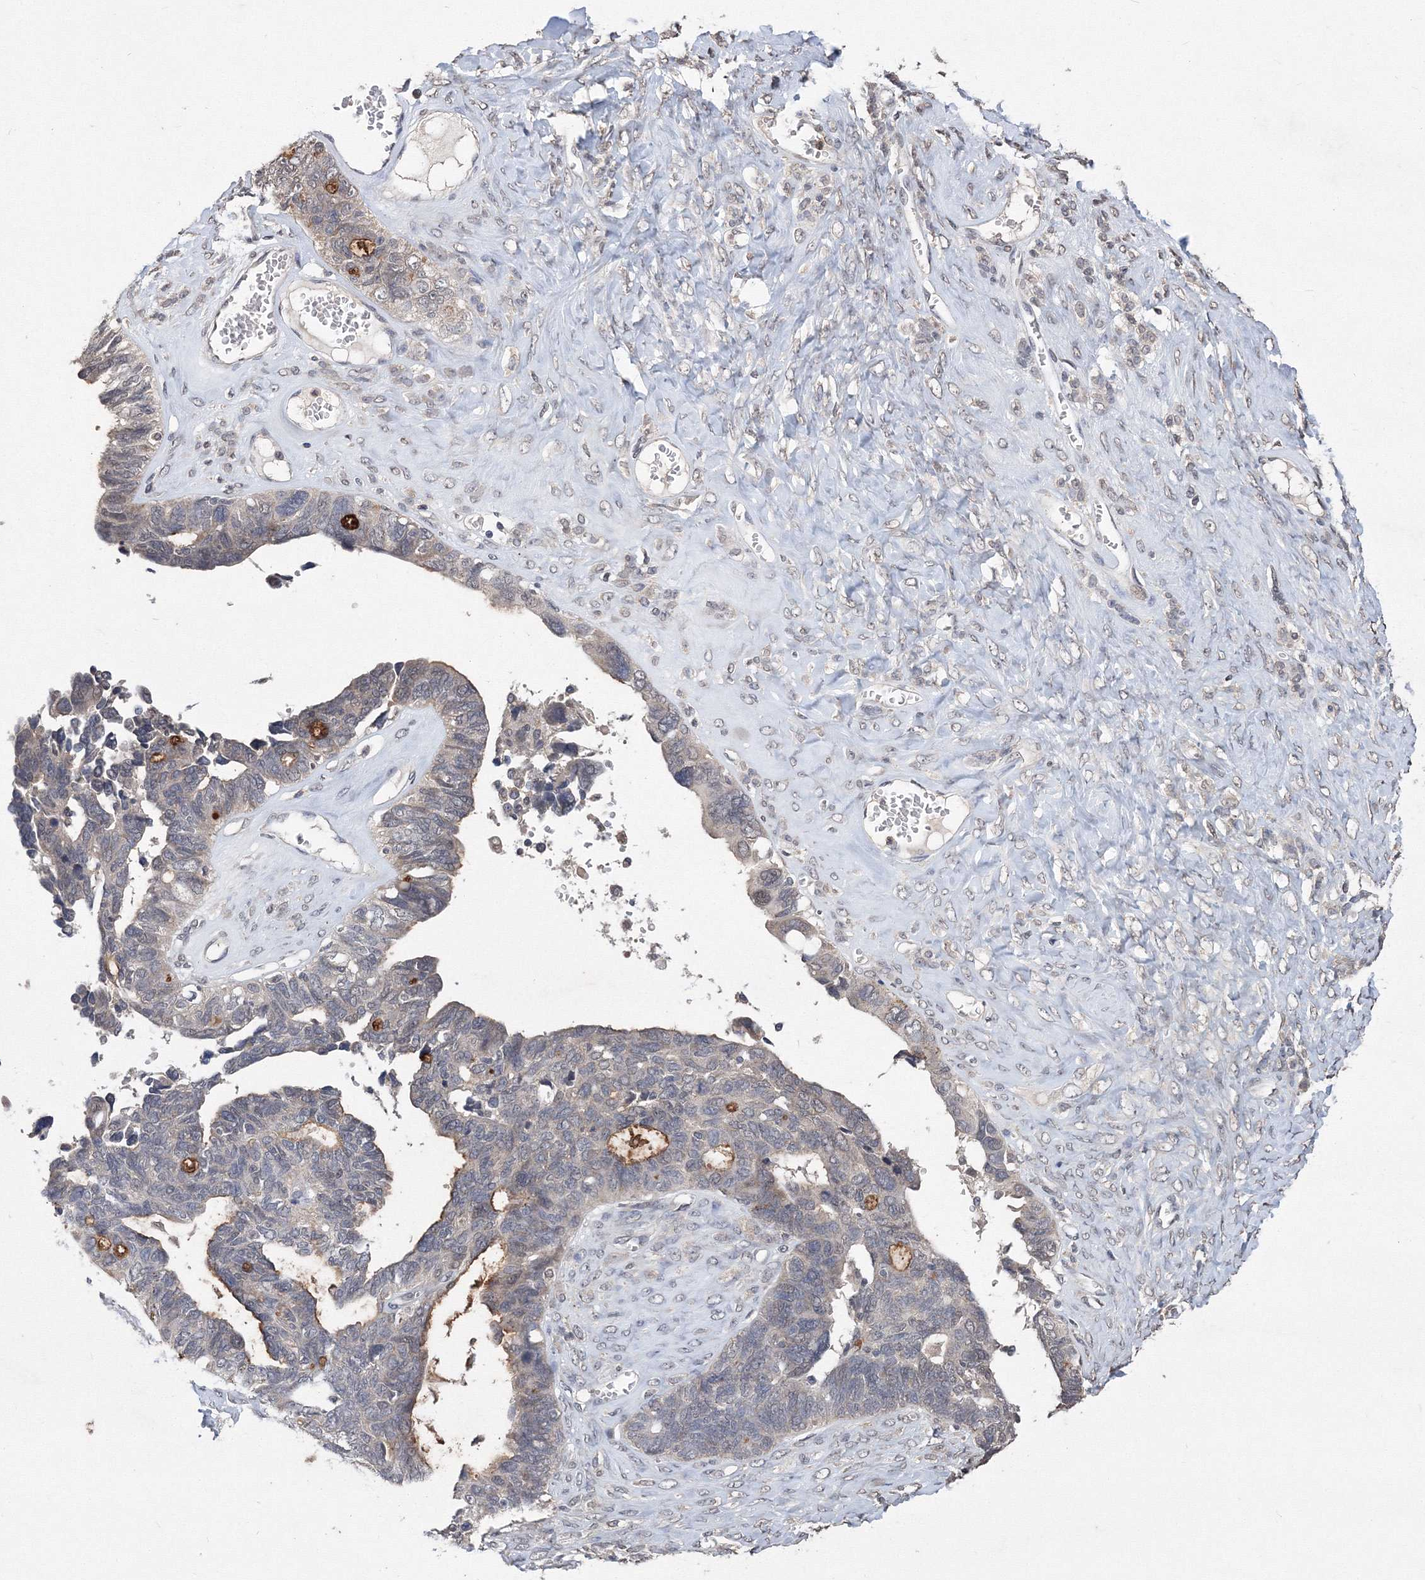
{"staining": {"intensity": "weak", "quantity": "<25%", "location": "cytoplasmic/membranous,nuclear"}, "tissue": "ovarian cancer", "cell_type": "Tumor cells", "image_type": "cancer", "snomed": [{"axis": "morphology", "description": "Cystadenocarcinoma, serous, NOS"}, {"axis": "topography", "description": "Ovary"}], "caption": "Ovarian cancer (serous cystadenocarcinoma) stained for a protein using immunohistochemistry shows no positivity tumor cells.", "gene": "GPN1", "patient": {"sex": "female", "age": 79}}